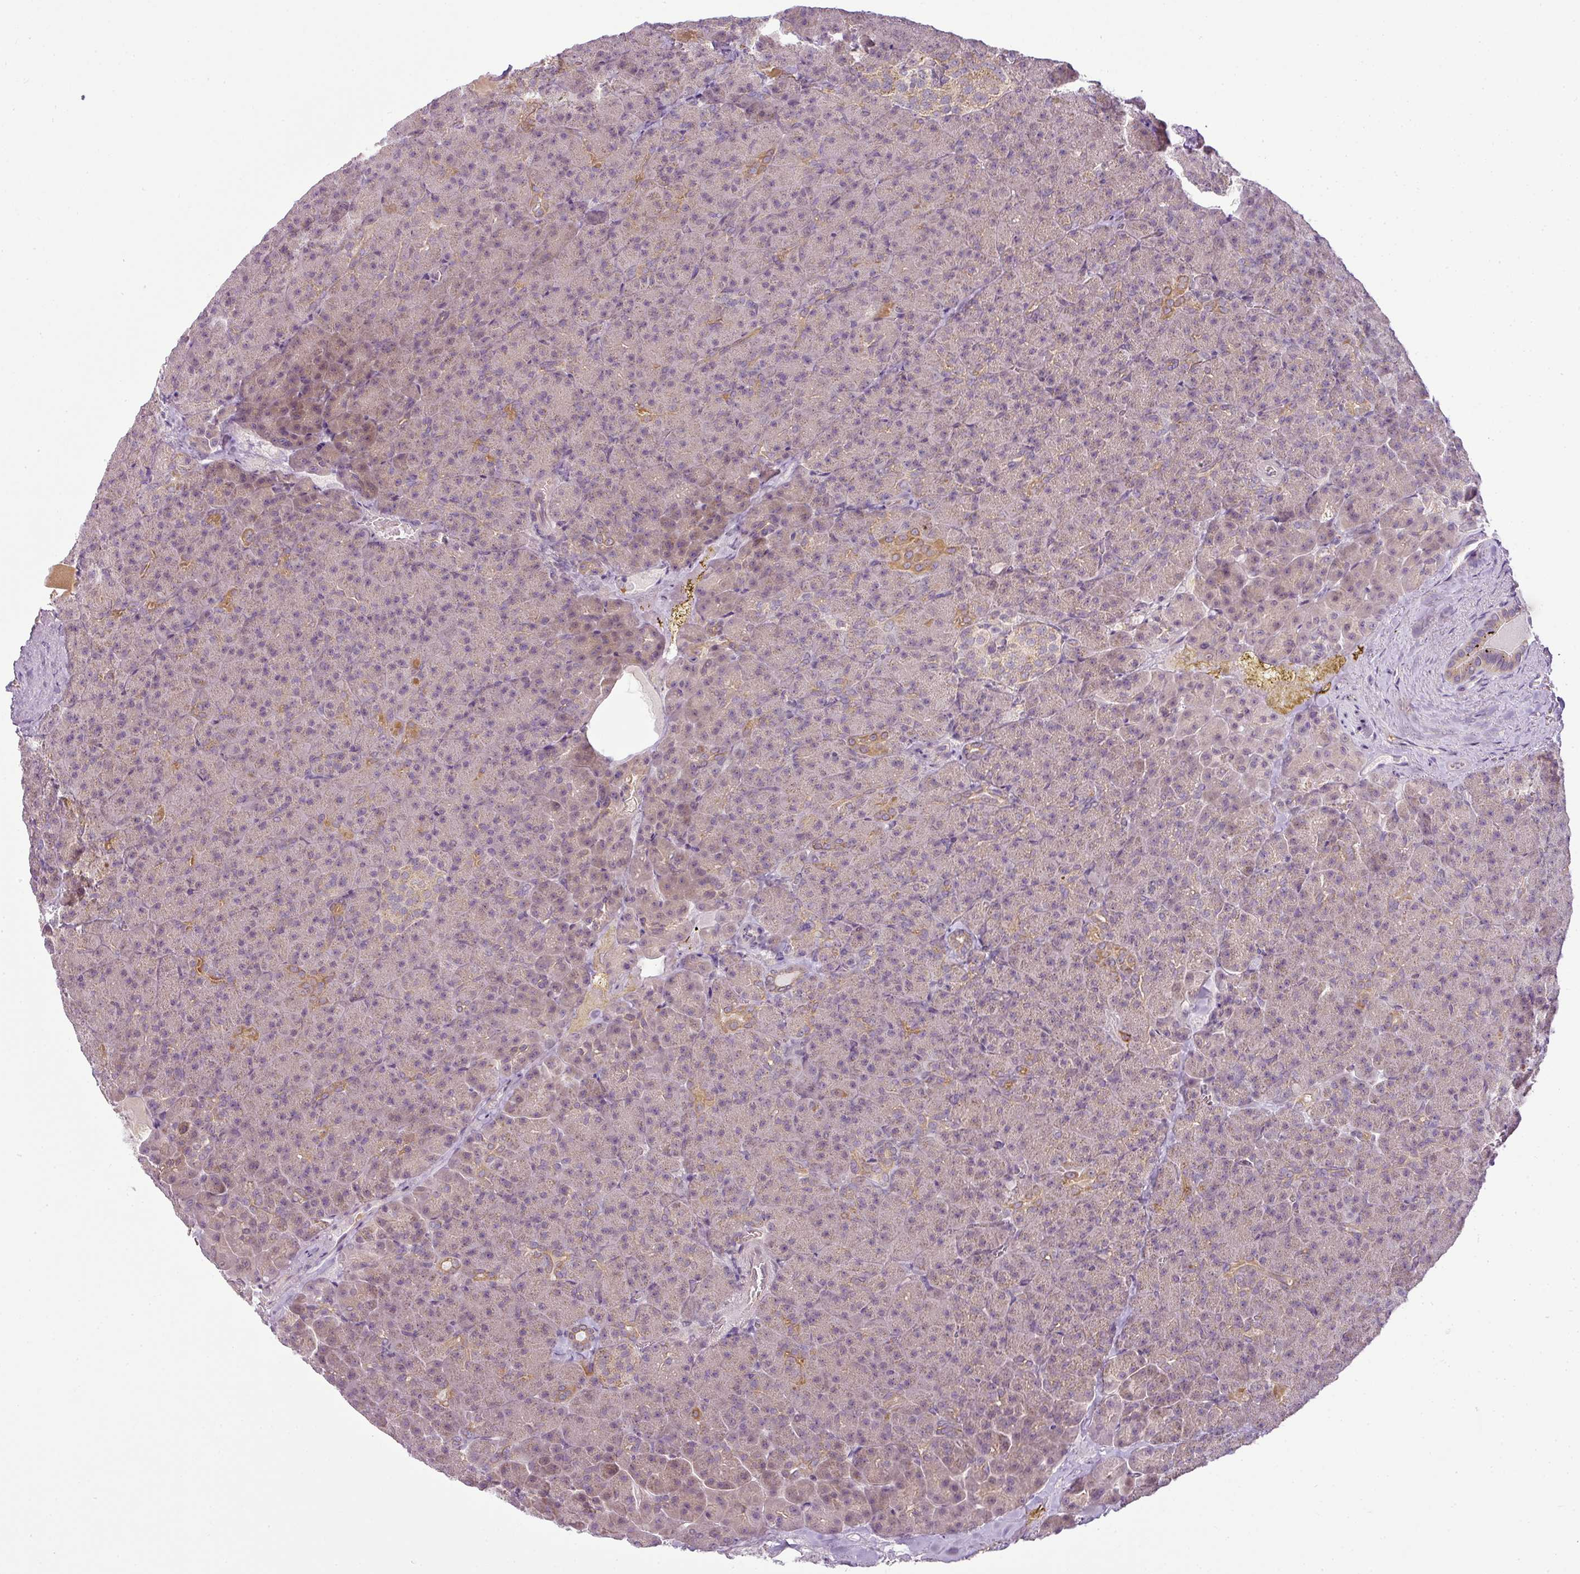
{"staining": {"intensity": "moderate", "quantity": "<25%", "location": "cytoplasmic/membranous"}, "tissue": "pancreas", "cell_type": "Exocrine glandular cells", "image_type": "normal", "snomed": [{"axis": "morphology", "description": "Normal tissue, NOS"}, {"axis": "topography", "description": "Pancreas"}], "caption": "Unremarkable pancreas displays moderate cytoplasmic/membranous staining in about <25% of exocrine glandular cells Using DAB (brown) and hematoxylin (blue) stains, captured at high magnification using brightfield microscopy..", "gene": "LY75", "patient": {"sex": "female", "age": 74}}